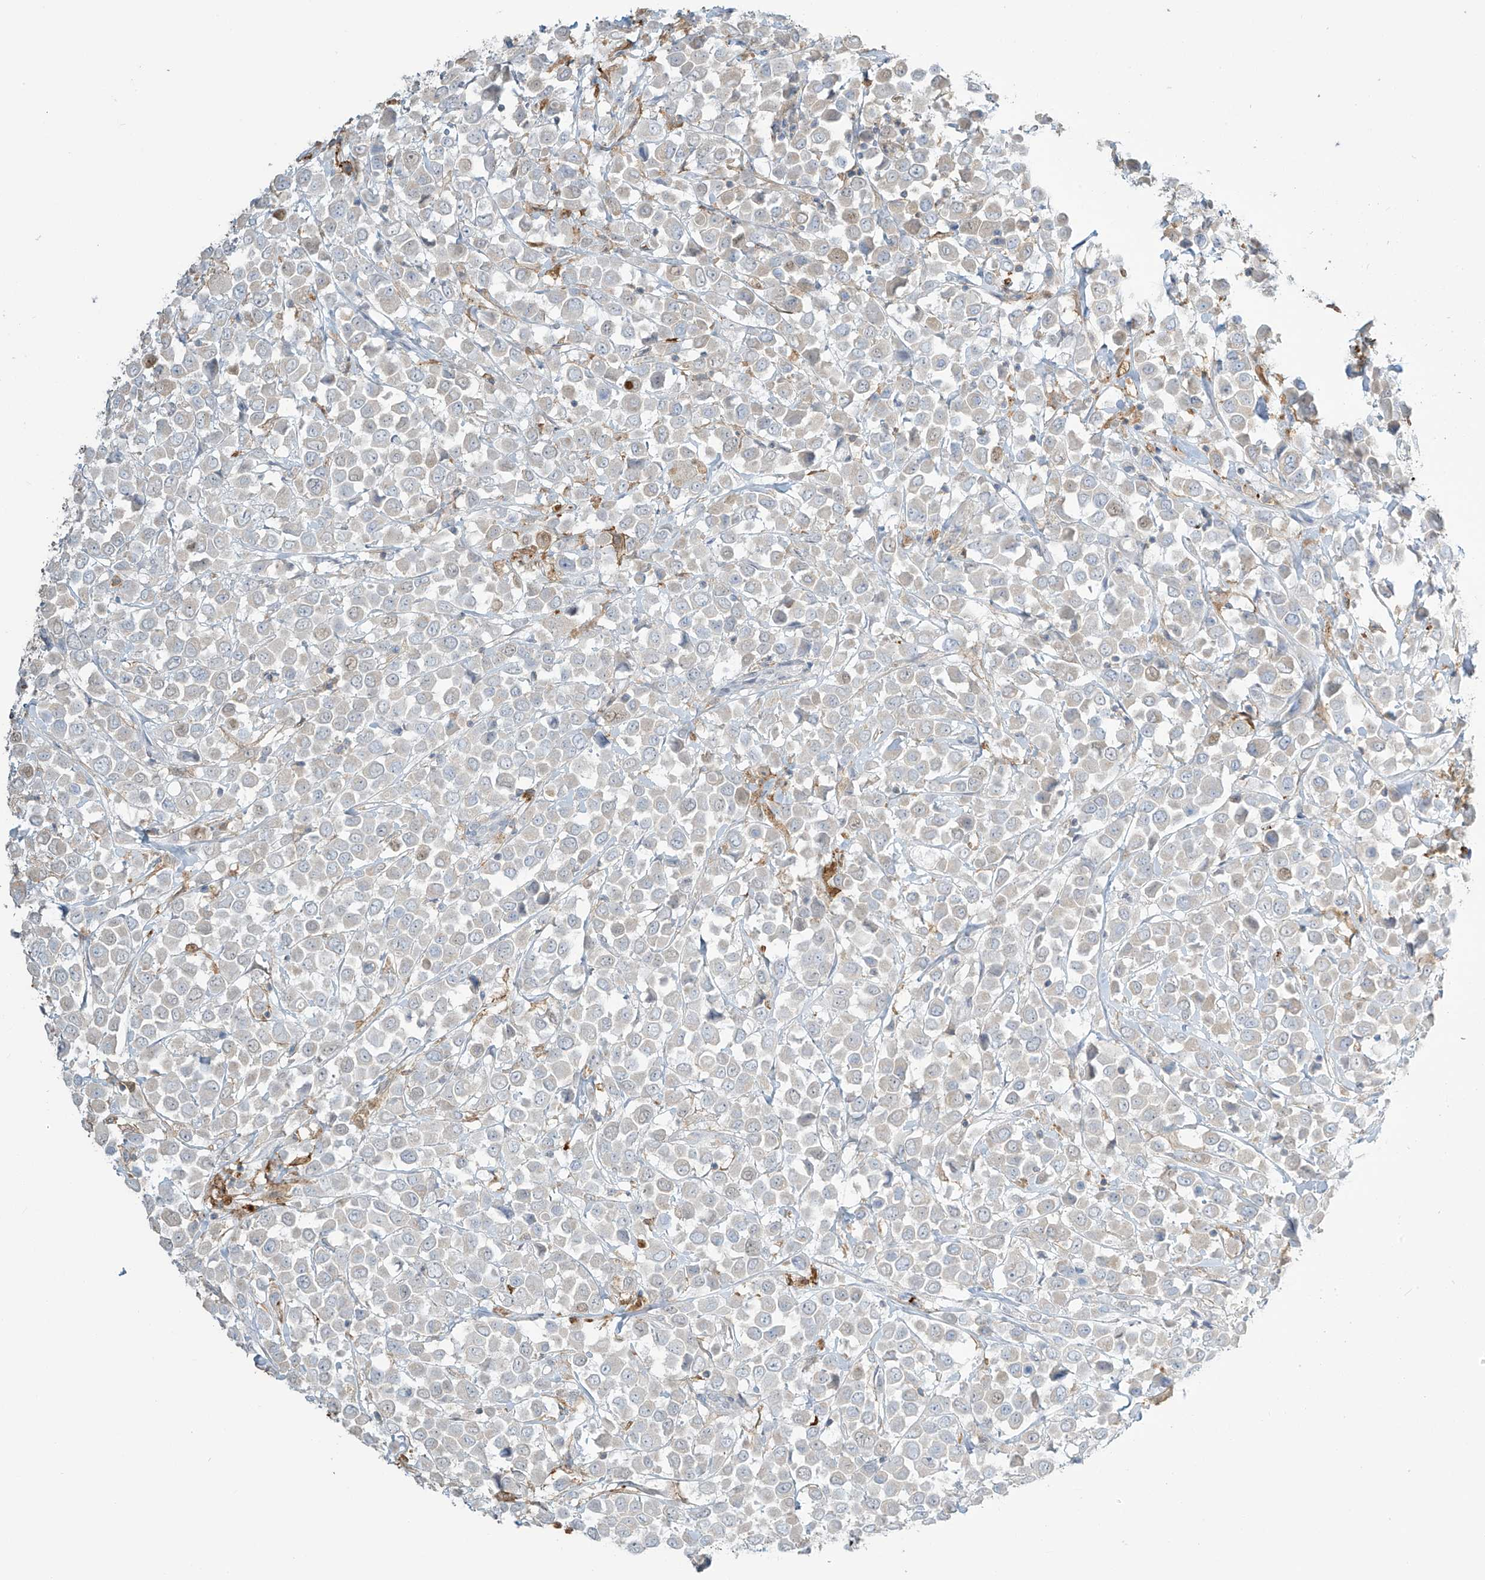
{"staining": {"intensity": "negative", "quantity": "none", "location": "none"}, "tissue": "breast cancer", "cell_type": "Tumor cells", "image_type": "cancer", "snomed": [{"axis": "morphology", "description": "Duct carcinoma"}, {"axis": "topography", "description": "Breast"}], "caption": "An image of breast cancer (invasive ductal carcinoma) stained for a protein exhibits no brown staining in tumor cells. Brightfield microscopy of immunohistochemistry stained with DAB (3,3'-diaminobenzidine) (brown) and hematoxylin (blue), captured at high magnification.", "gene": "TAGAP", "patient": {"sex": "female", "age": 61}}